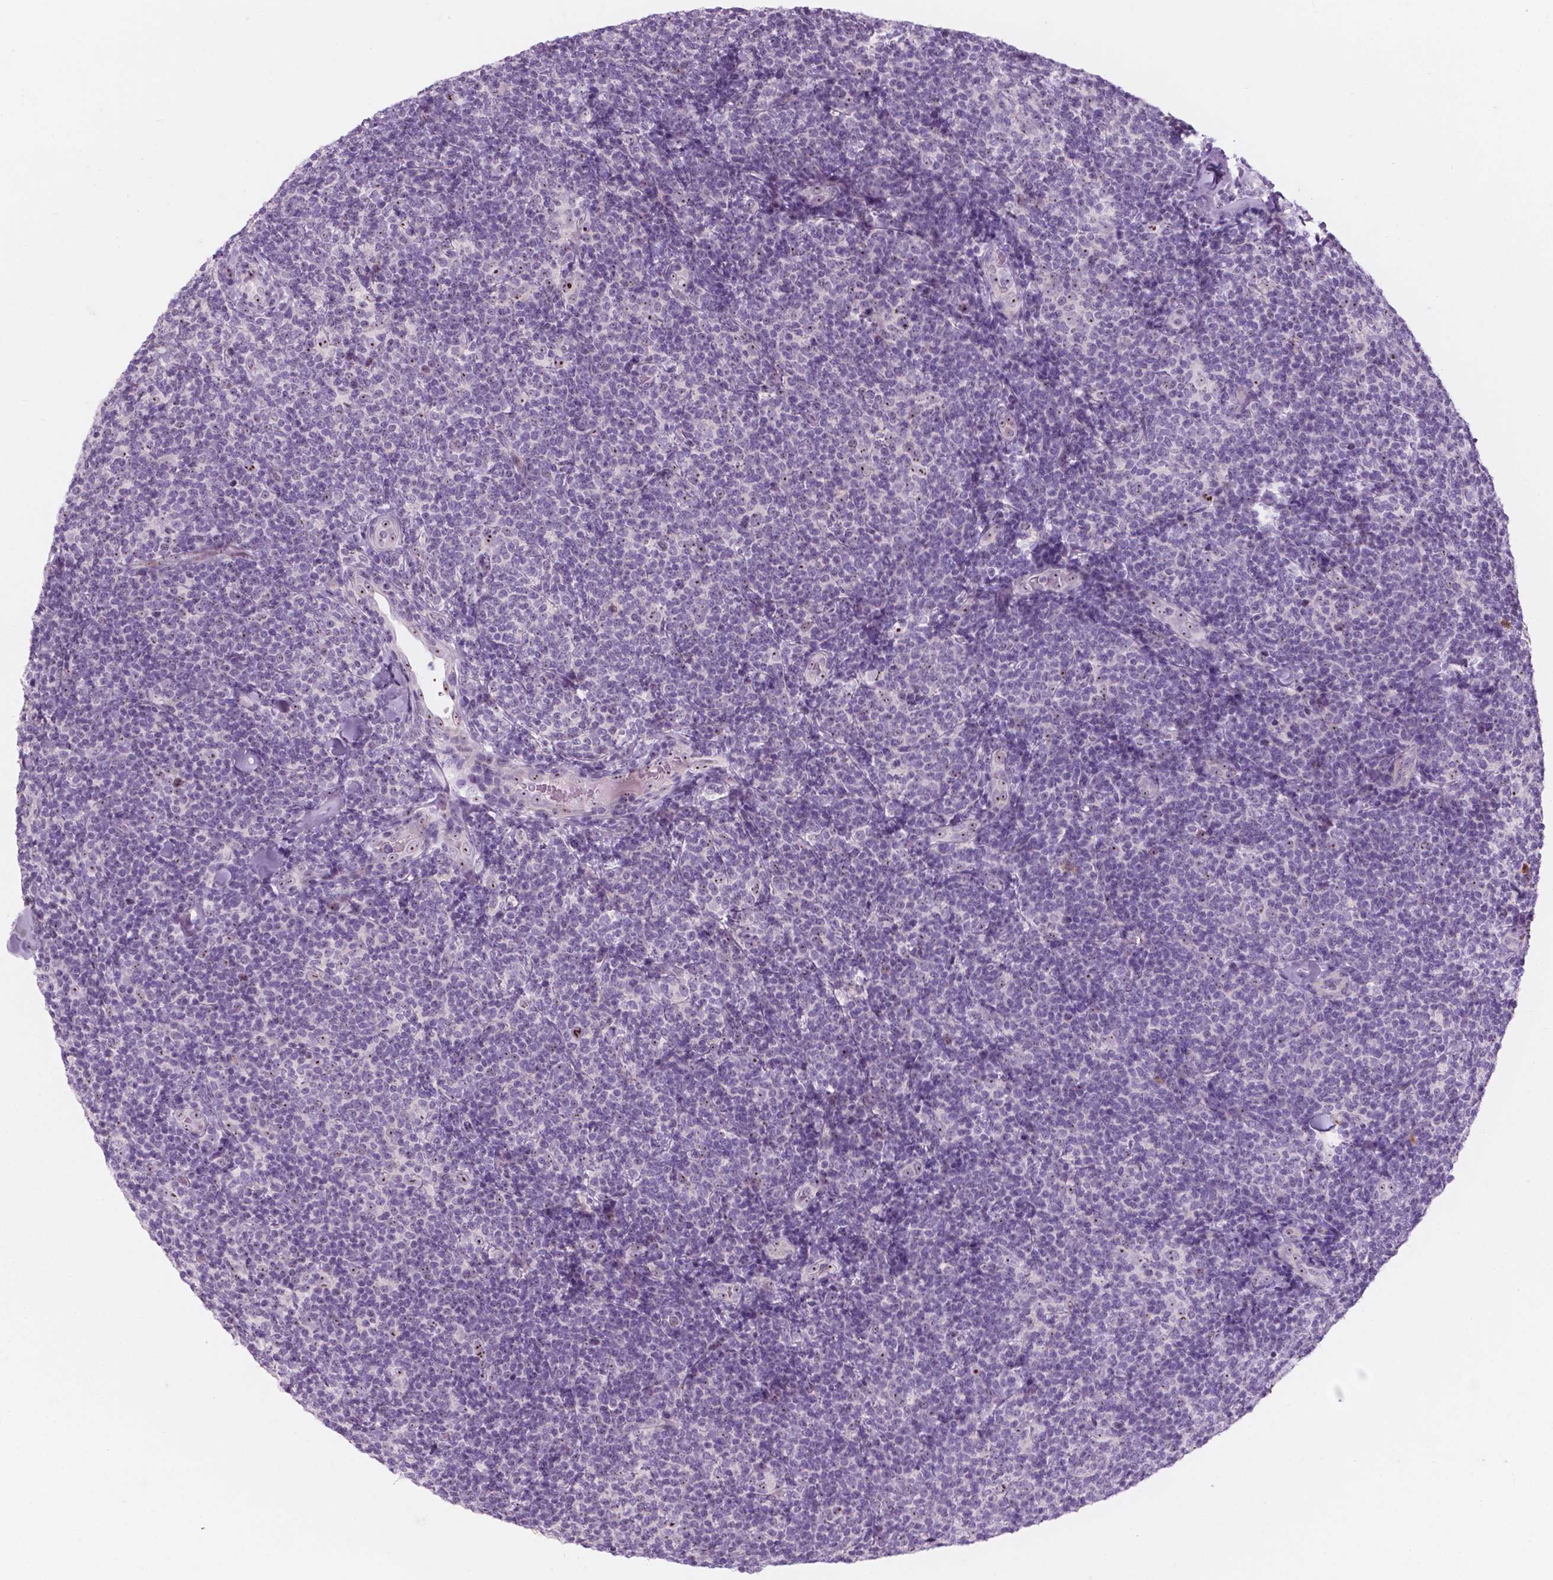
{"staining": {"intensity": "negative", "quantity": "none", "location": "none"}, "tissue": "lymphoma", "cell_type": "Tumor cells", "image_type": "cancer", "snomed": [{"axis": "morphology", "description": "Malignant lymphoma, non-Hodgkin's type, Low grade"}, {"axis": "topography", "description": "Lymph node"}], "caption": "The histopathology image demonstrates no significant positivity in tumor cells of lymphoma.", "gene": "ZNF853", "patient": {"sex": "female", "age": 56}}